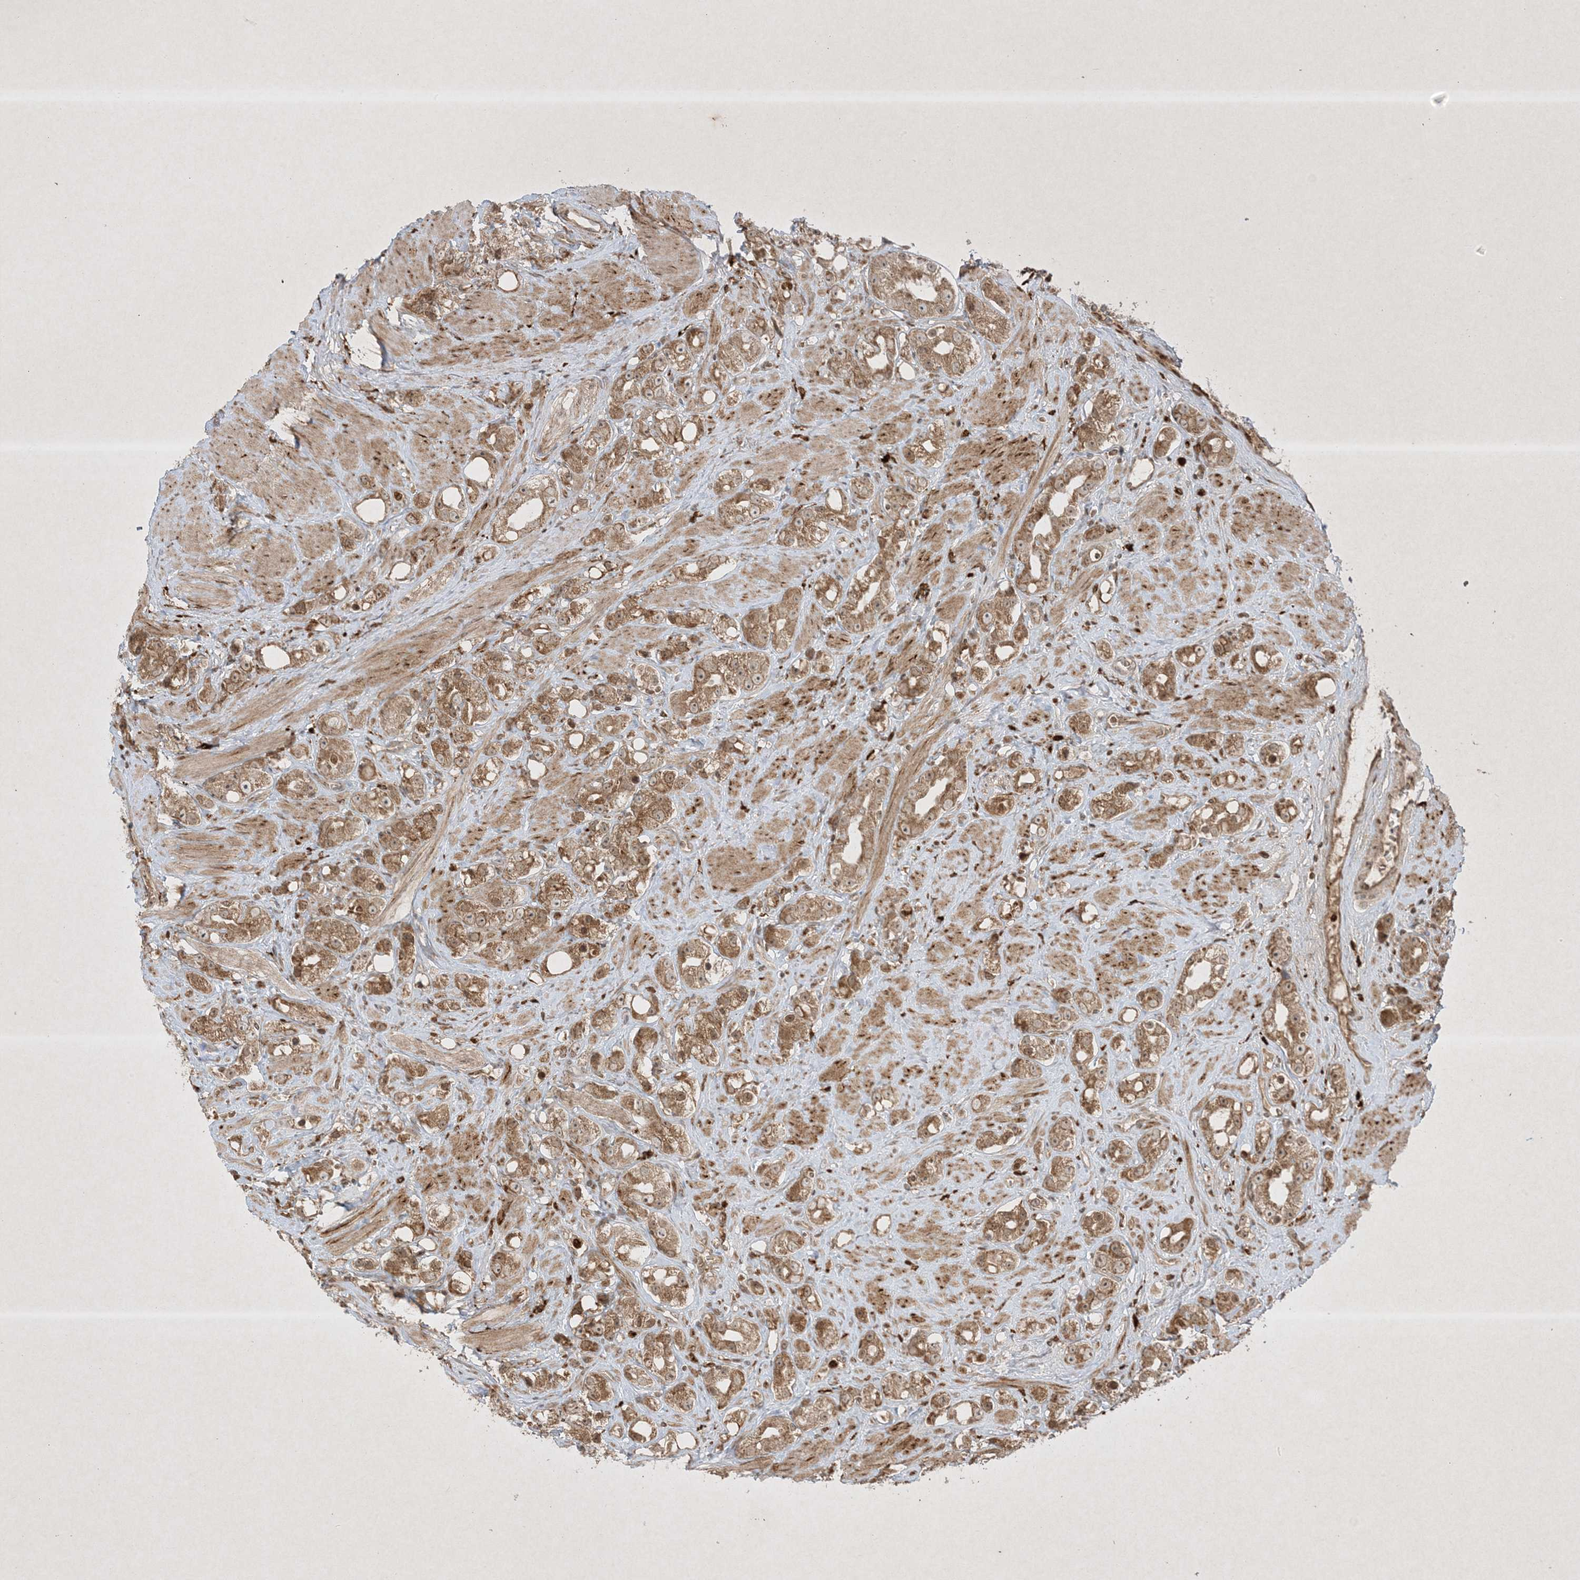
{"staining": {"intensity": "moderate", "quantity": ">75%", "location": "cytoplasmic/membranous"}, "tissue": "prostate cancer", "cell_type": "Tumor cells", "image_type": "cancer", "snomed": [{"axis": "morphology", "description": "Adenocarcinoma, NOS"}, {"axis": "topography", "description": "Prostate"}], "caption": "DAB immunohistochemical staining of adenocarcinoma (prostate) shows moderate cytoplasmic/membranous protein positivity in approximately >75% of tumor cells.", "gene": "PTK6", "patient": {"sex": "male", "age": 79}}